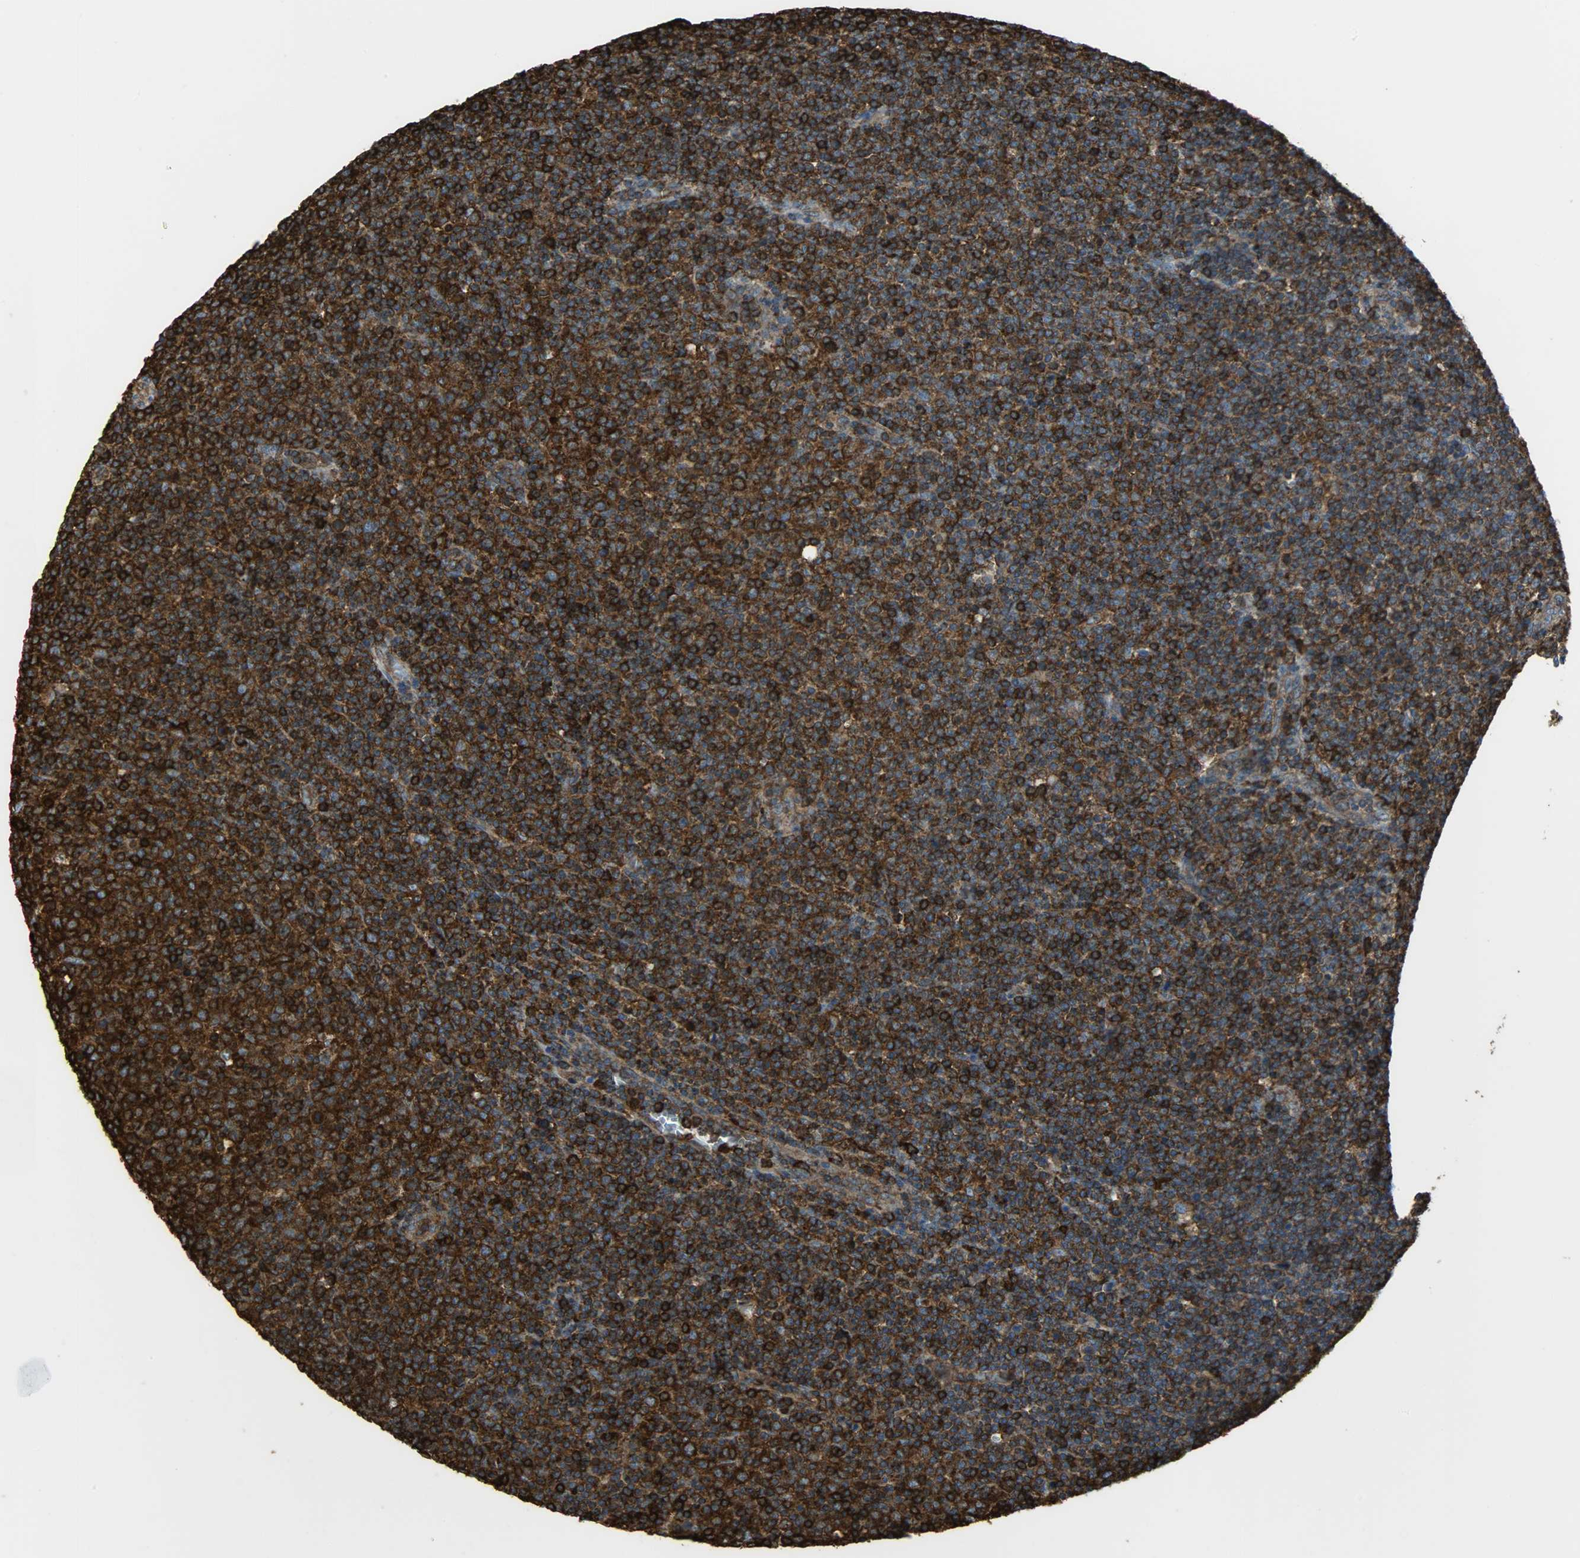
{"staining": {"intensity": "strong", "quantity": ">75%", "location": "cytoplasmic/membranous"}, "tissue": "lymphoma", "cell_type": "Tumor cells", "image_type": "cancer", "snomed": [{"axis": "morphology", "description": "Malignant lymphoma, non-Hodgkin's type, Low grade"}, {"axis": "topography", "description": "Lymph node"}], "caption": "Tumor cells exhibit high levels of strong cytoplasmic/membranous staining in about >75% of cells in malignant lymphoma, non-Hodgkin's type (low-grade).", "gene": "VASP", "patient": {"sex": "male", "age": 70}}